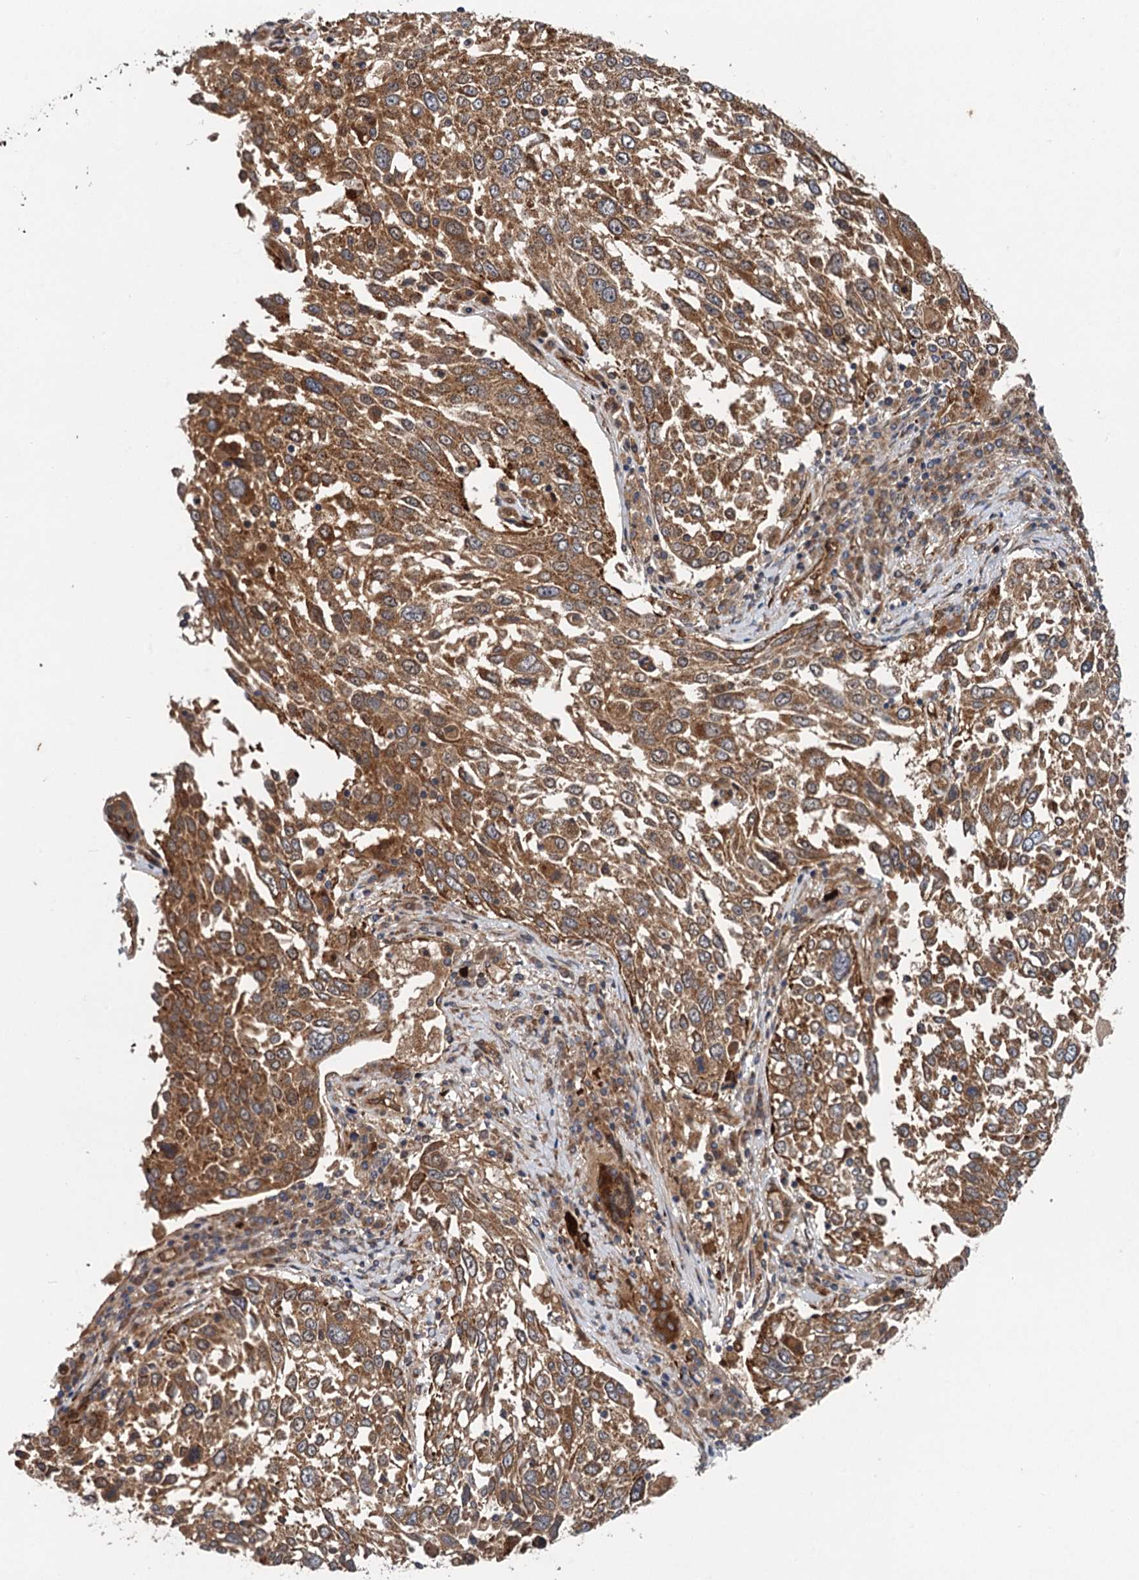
{"staining": {"intensity": "moderate", "quantity": ">75%", "location": "cytoplasmic/membranous"}, "tissue": "lung cancer", "cell_type": "Tumor cells", "image_type": "cancer", "snomed": [{"axis": "morphology", "description": "Squamous cell carcinoma, NOS"}, {"axis": "topography", "description": "Lung"}], "caption": "A photomicrograph showing moderate cytoplasmic/membranous staining in approximately >75% of tumor cells in lung cancer, as visualized by brown immunohistochemical staining.", "gene": "NLRP10", "patient": {"sex": "male", "age": 65}}